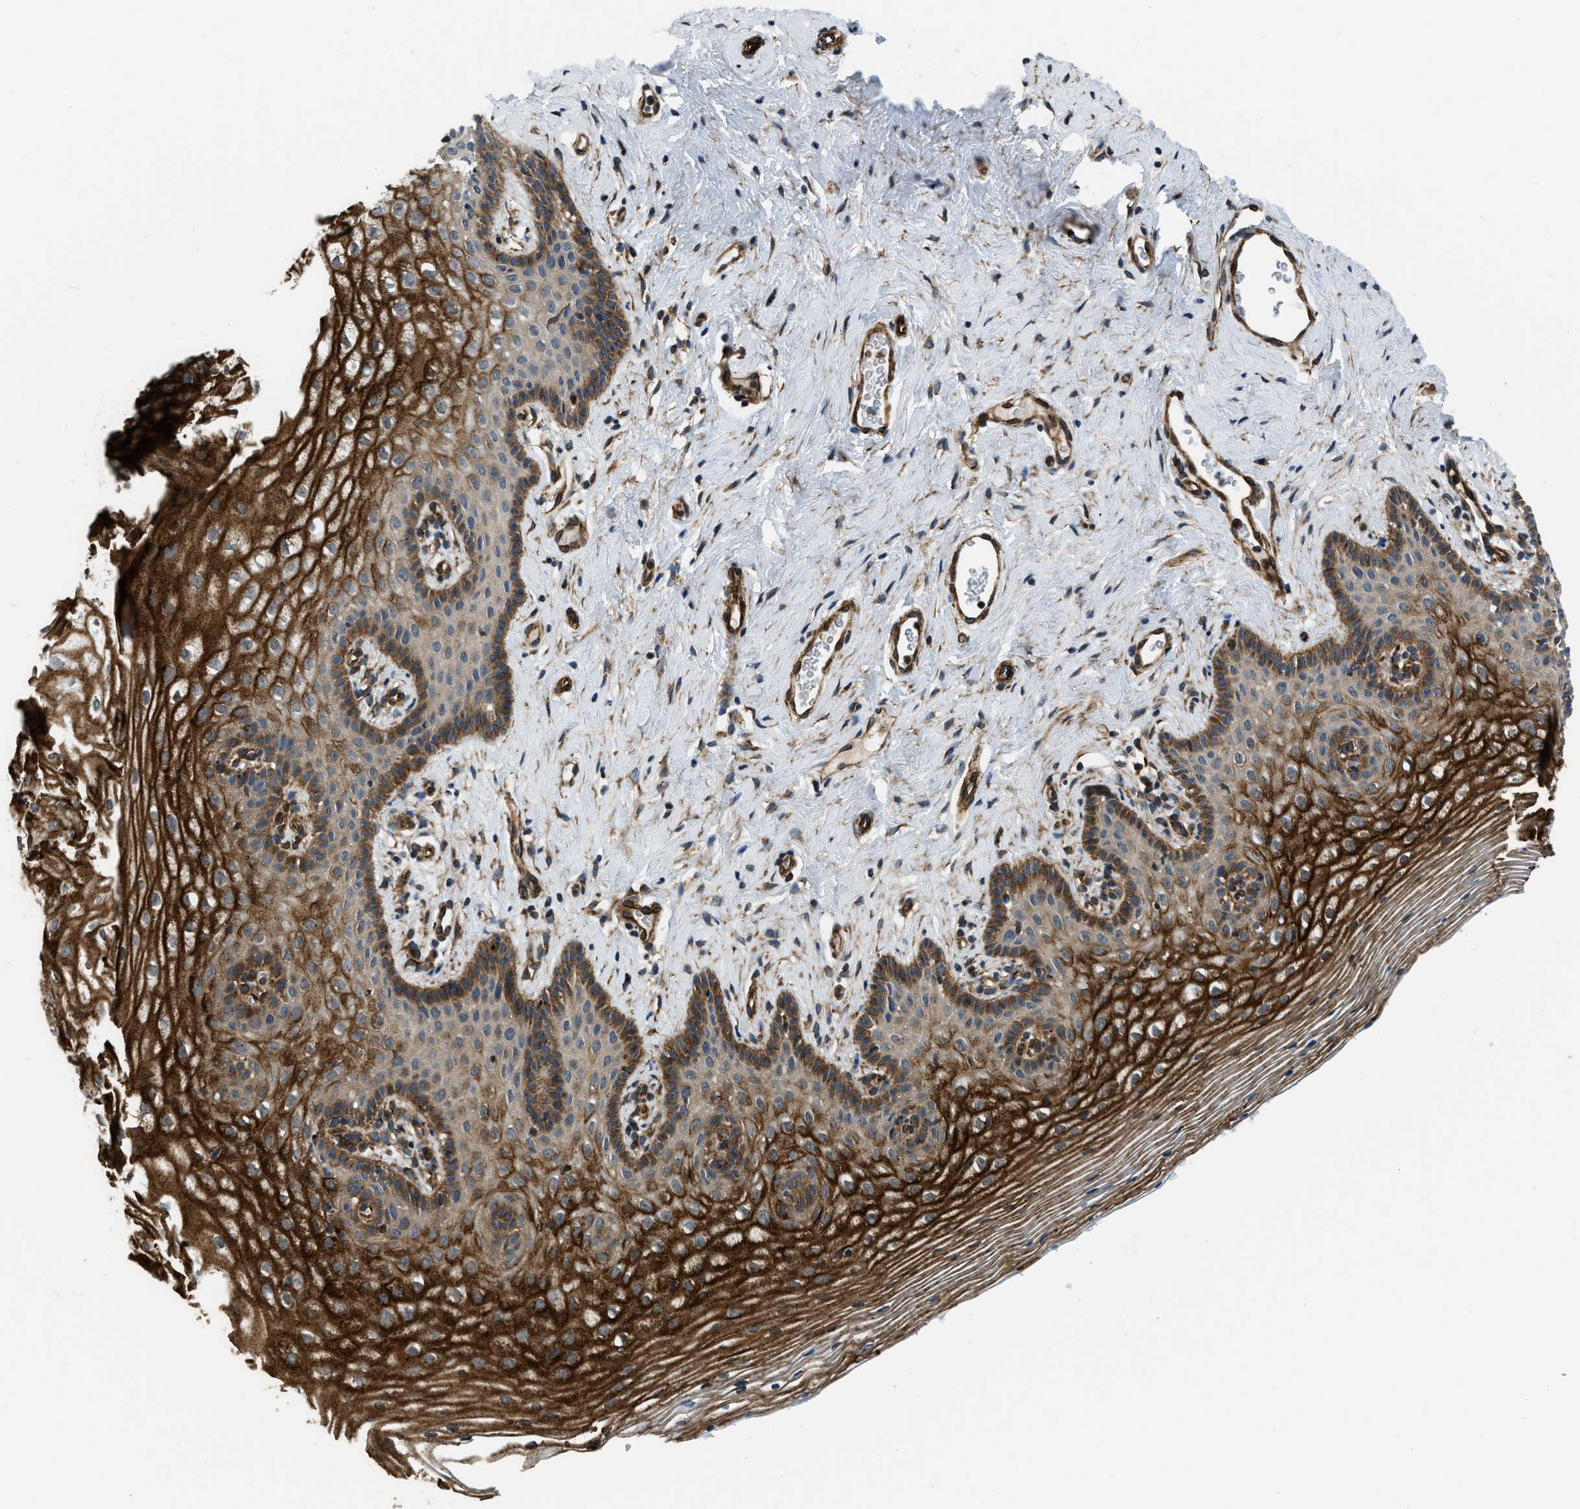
{"staining": {"intensity": "strong", "quantity": ">75%", "location": "cytoplasmic/membranous"}, "tissue": "vagina", "cell_type": "Squamous epithelial cells", "image_type": "normal", "snomed": [{"axis": "morphology", "description": "Normal tissue, NOS"}, {"axis": "topography", "description": "Vagina"}], "caption": "Vagina stained for a protein demonstrates strong cytoplasmic/membranous positivity in squamous epithelial cells. Using DAB (3,3'-diaminobenzidine) (brown) and hematoxylin (blue) stains, captured at high magnification using brightfield microscopy.", "gene": "GSDME", "patient": {"sex": "female", "age": 32}}